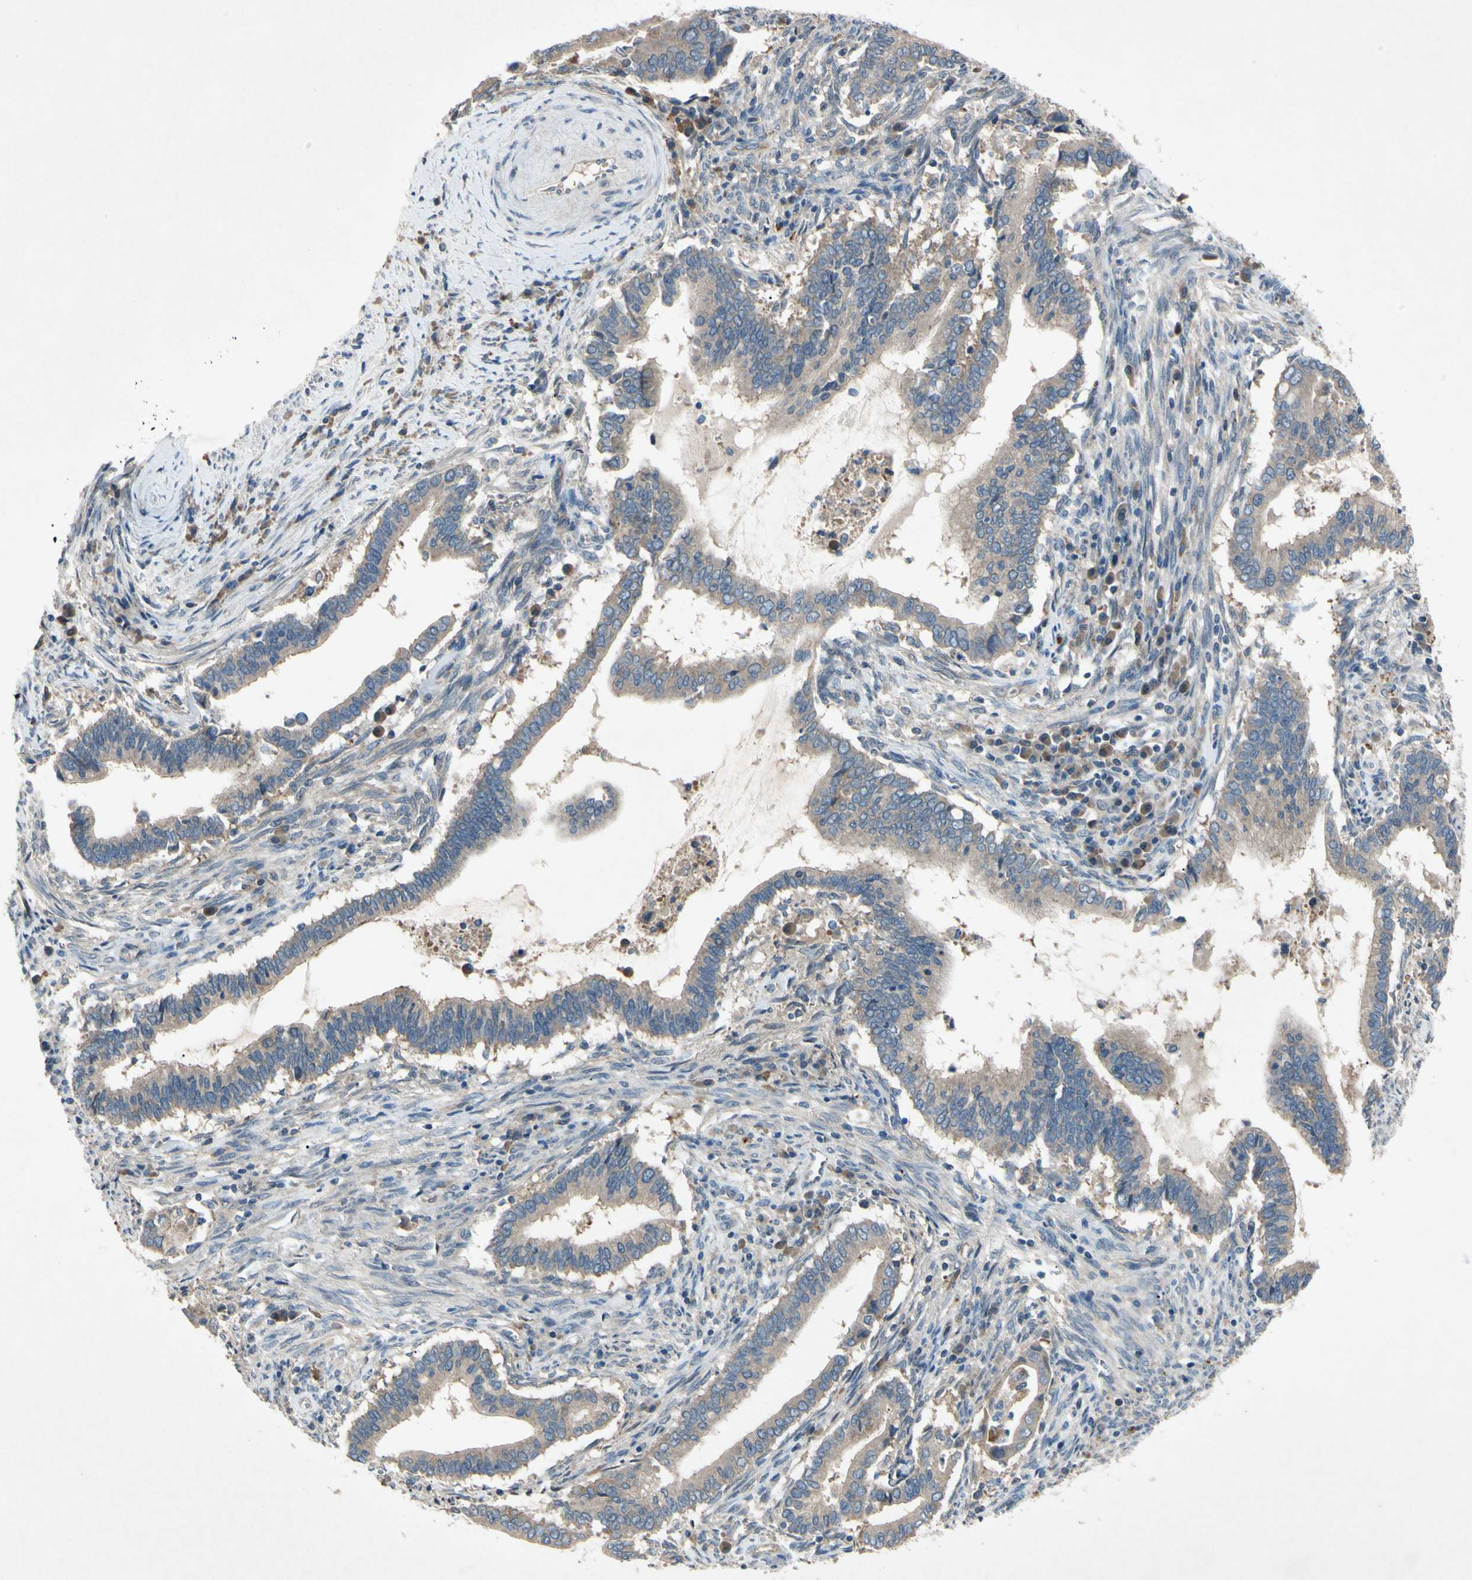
{"staining": {"intensity": "moderate", "quantity": ">75%", "location": "cytoplasmic/membranous"}, "tissue": "cervical cancer", "cell_type": "Tumor cells", "image_type": "cancer", "snomed": [{"axis": "morphology", "description": "Adenocarcinoma, NOS"}, {"axis": "topography", "description": "Cervix"}], "caption": "Protein expression analysis of human cervical adenocarcinoma reveals moderate cytoplasmic/membranous staining in about >75% of tumor cells.", "gene": "HILPDA", "patient": {"sex": "female", "age": 44}}